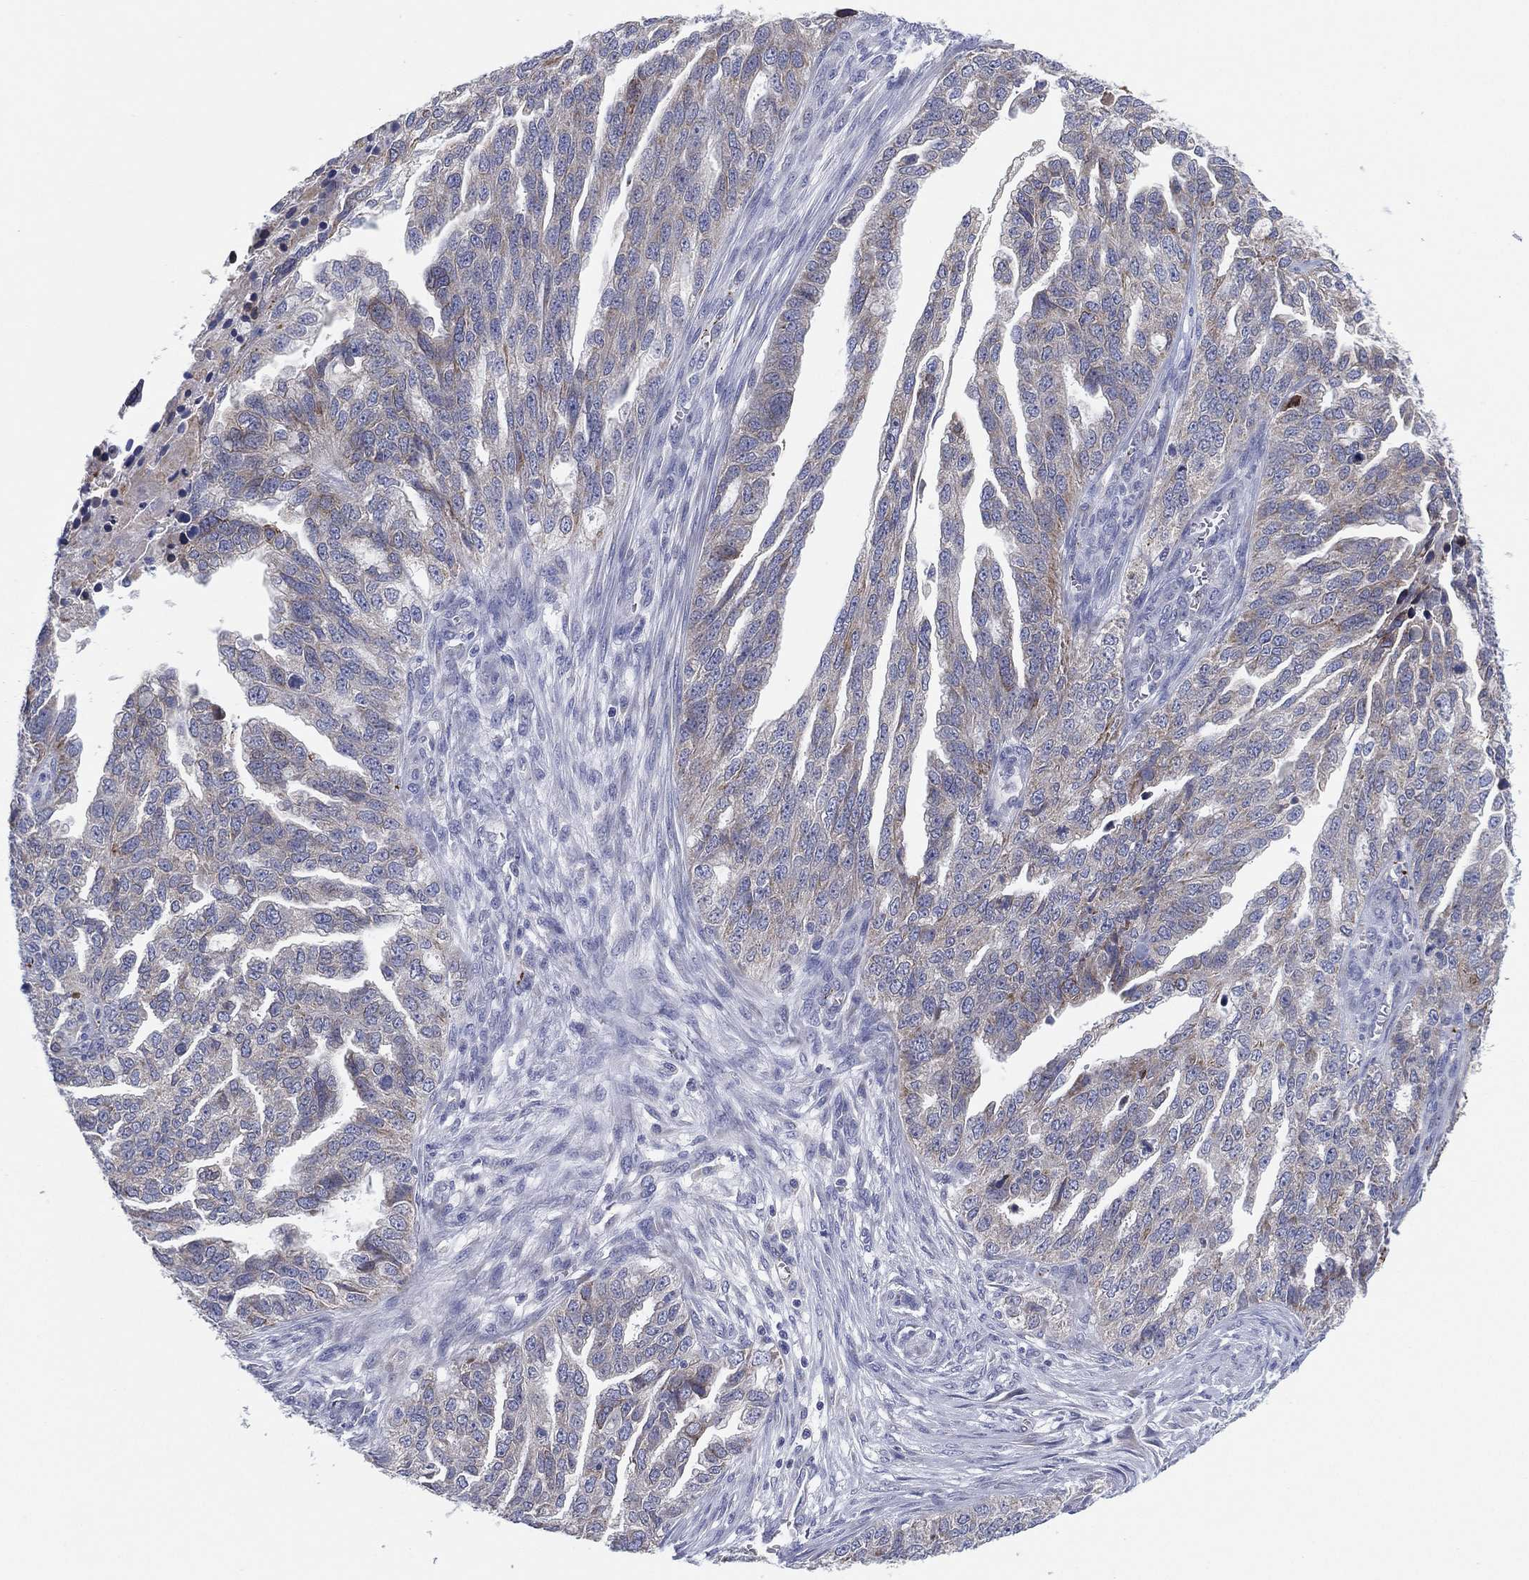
{"staining": {"intensity": "negative", "quantity": "none", "location": "none"}, "tissue": "ovarian cancer", "cell_type": "Tumor cells", "image_type": "cancer", "snomed": [{"axis": "morphology", "description": "Cystadenocarcinoma, serous, NOS"}, {"axis": "topography", "description": "Ovary"}], "caption": "Photomicrograph shows no significant protein staining in tumor cells of ovarian cancer. The staining was performed using DAB to visualize the protein expression in brown, while the nuclei were stained in blue with hematoxylin (Magnification: 20x).", "gene": "TMEM40", "patient": {"sex": "female", "age": 51}}